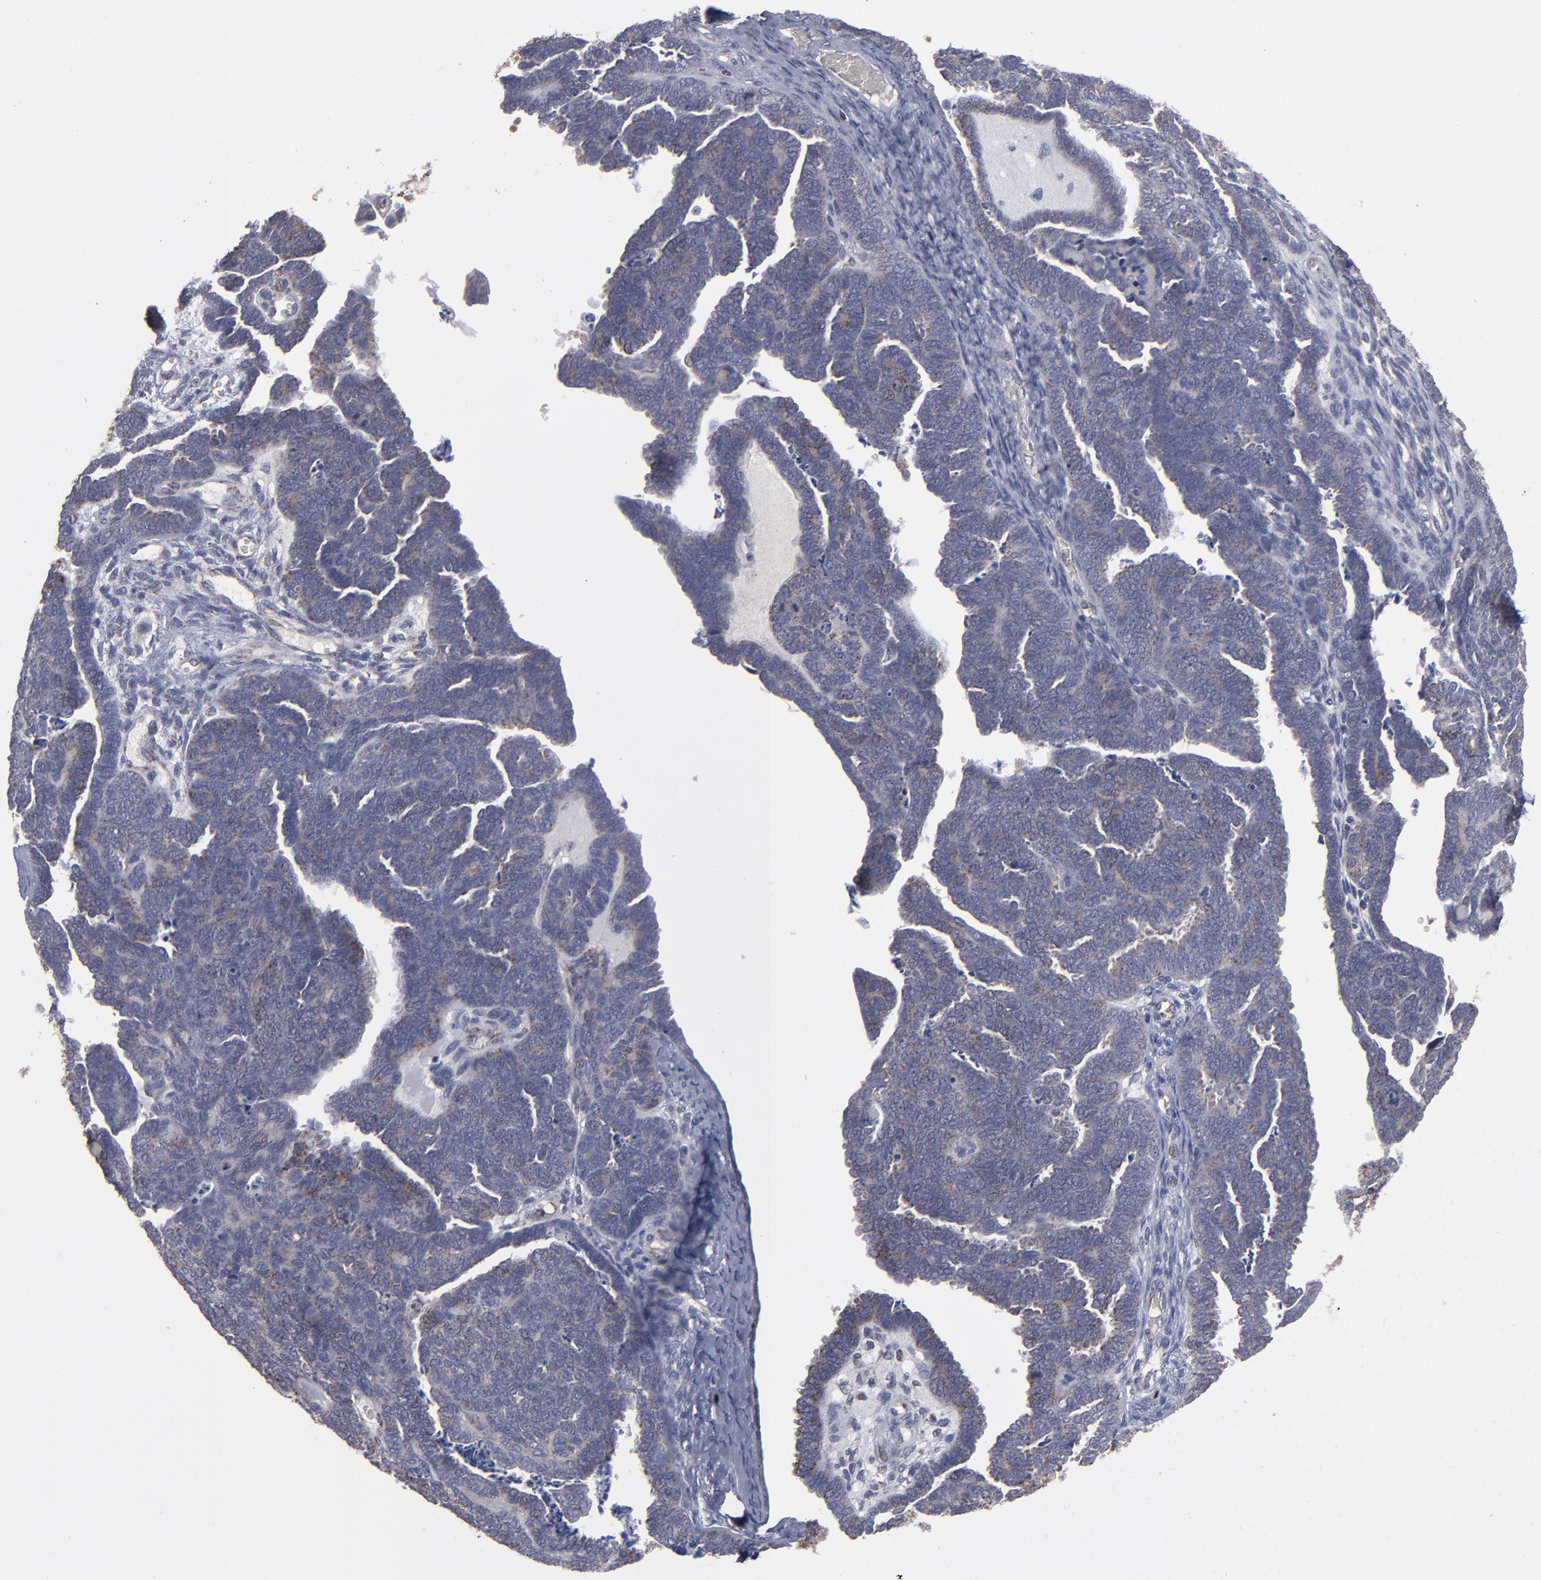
{"staining": {"intensity": "moderate", "quantity": "25%-75%", "location": "cytoplasmic/membranous"}, "tissue": "endometrial cancer", "cell_type": "Tumor cells", "image_type": "cancer", "snomed": [{"axis": "morphology", "description": "Neoplasm, malignant, NOS"}, {"axis": "topography", "description": "Endometrium"}], "caption": "Immunohistochemical staining of endometrial cancer shows medium levels of moderate cytoplasmic/membranous positivity in approximately 25%-75% of tumor cells.", "gene": "MYOM2", "patient": {"sex": "female", "age": 74}}